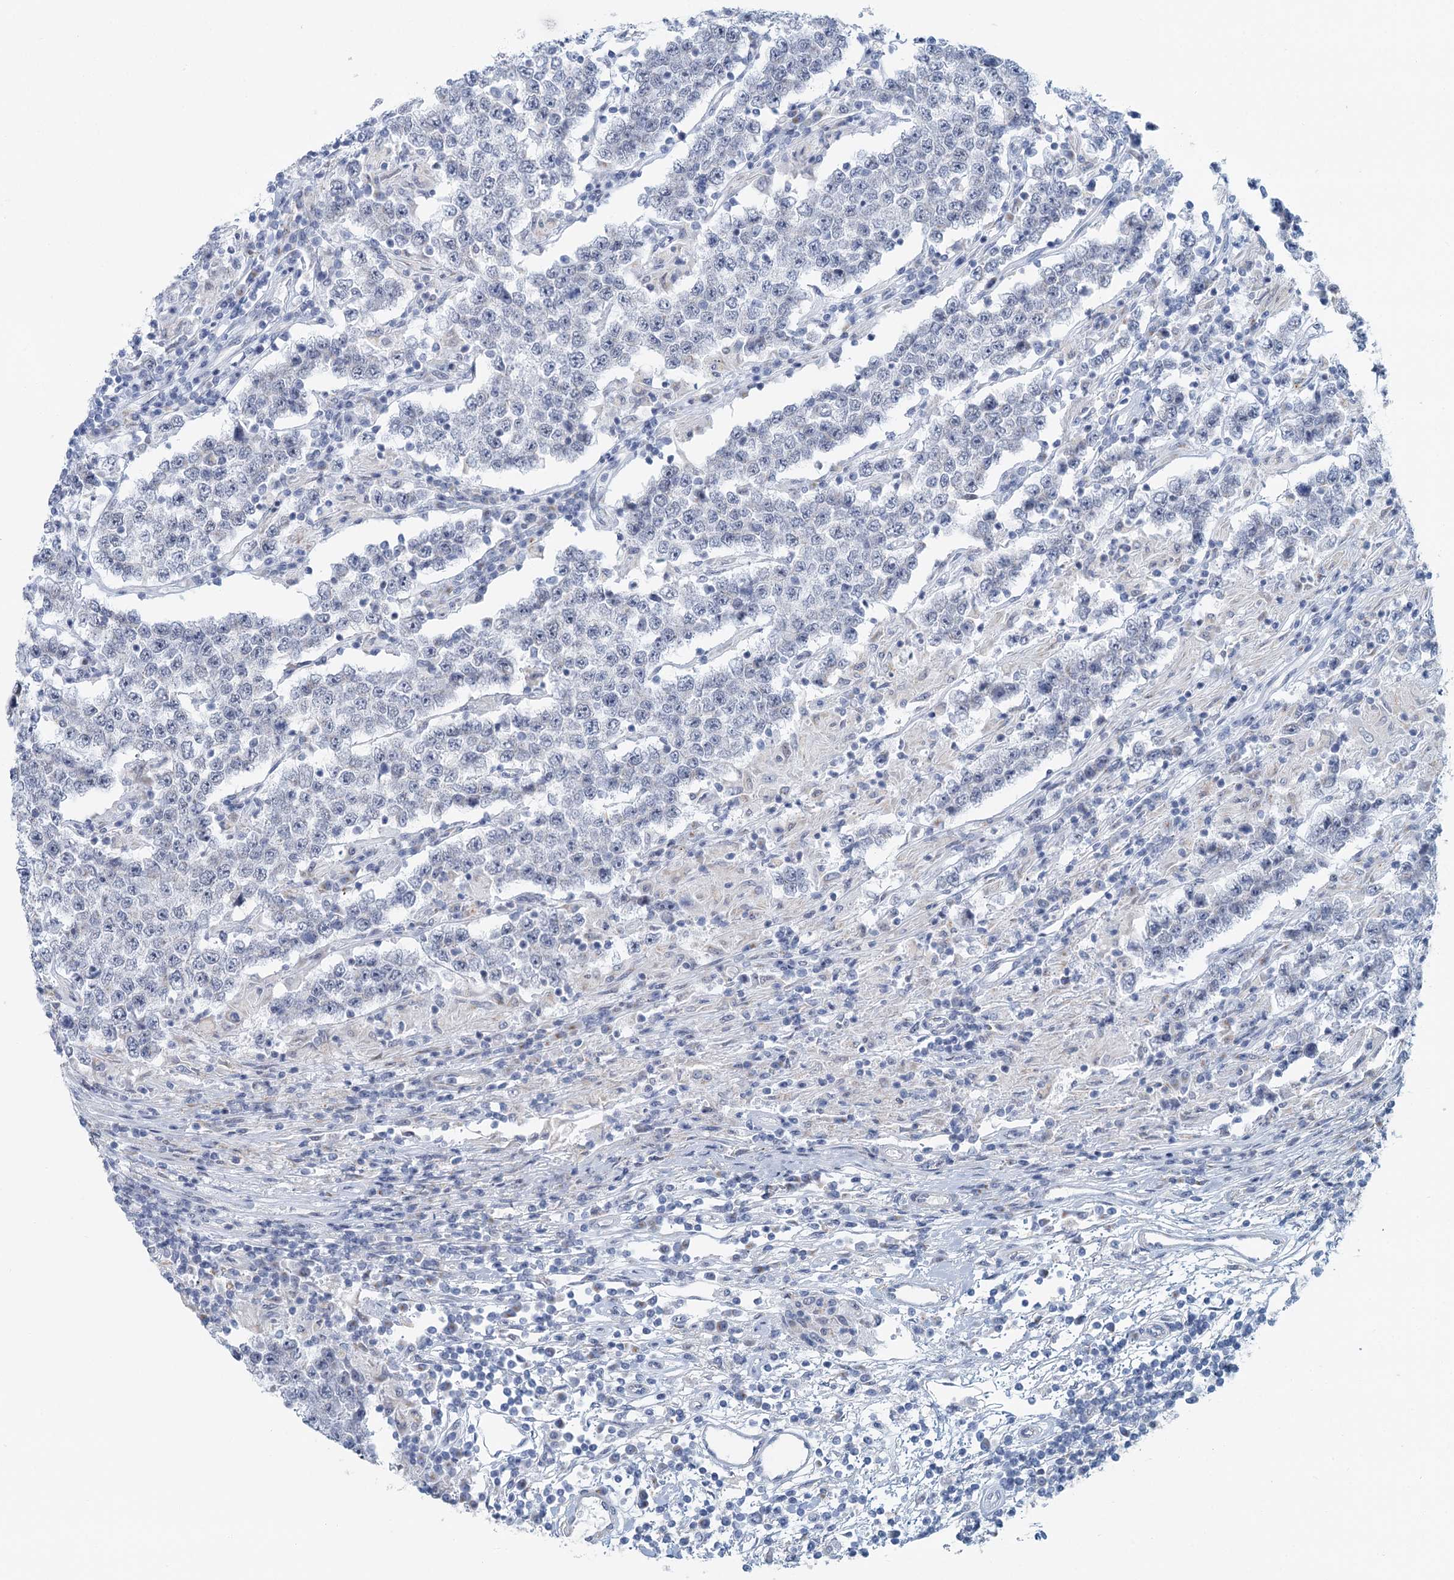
{"staining": {"intensity": "negative", "quantity": "none", "location": "none"}, "tissue": "testis cancer", "cell_type": "Tumor cells", "image_type": "cancer", "snomed": [{"axis": "morphology", "description": "Normal tissue, NOS"}, {"axis": "morphology", "description": "Urothelial carcinoma, High grade"}, {"axis": "morphology", "description": "Seminoma, NOS"}, {"axis": "morphology", "description": "Carcinoma, Embryonal, NOS"}, {"axis": "topography", "description": "Urinary bladder"}, {"axis": "topography", "description": "Testis"}], "caption": "Tumor cells show no significant expression in testis cancer.", "gene": "ZNF527", "patient": {"sex": "male", "age": 41}}